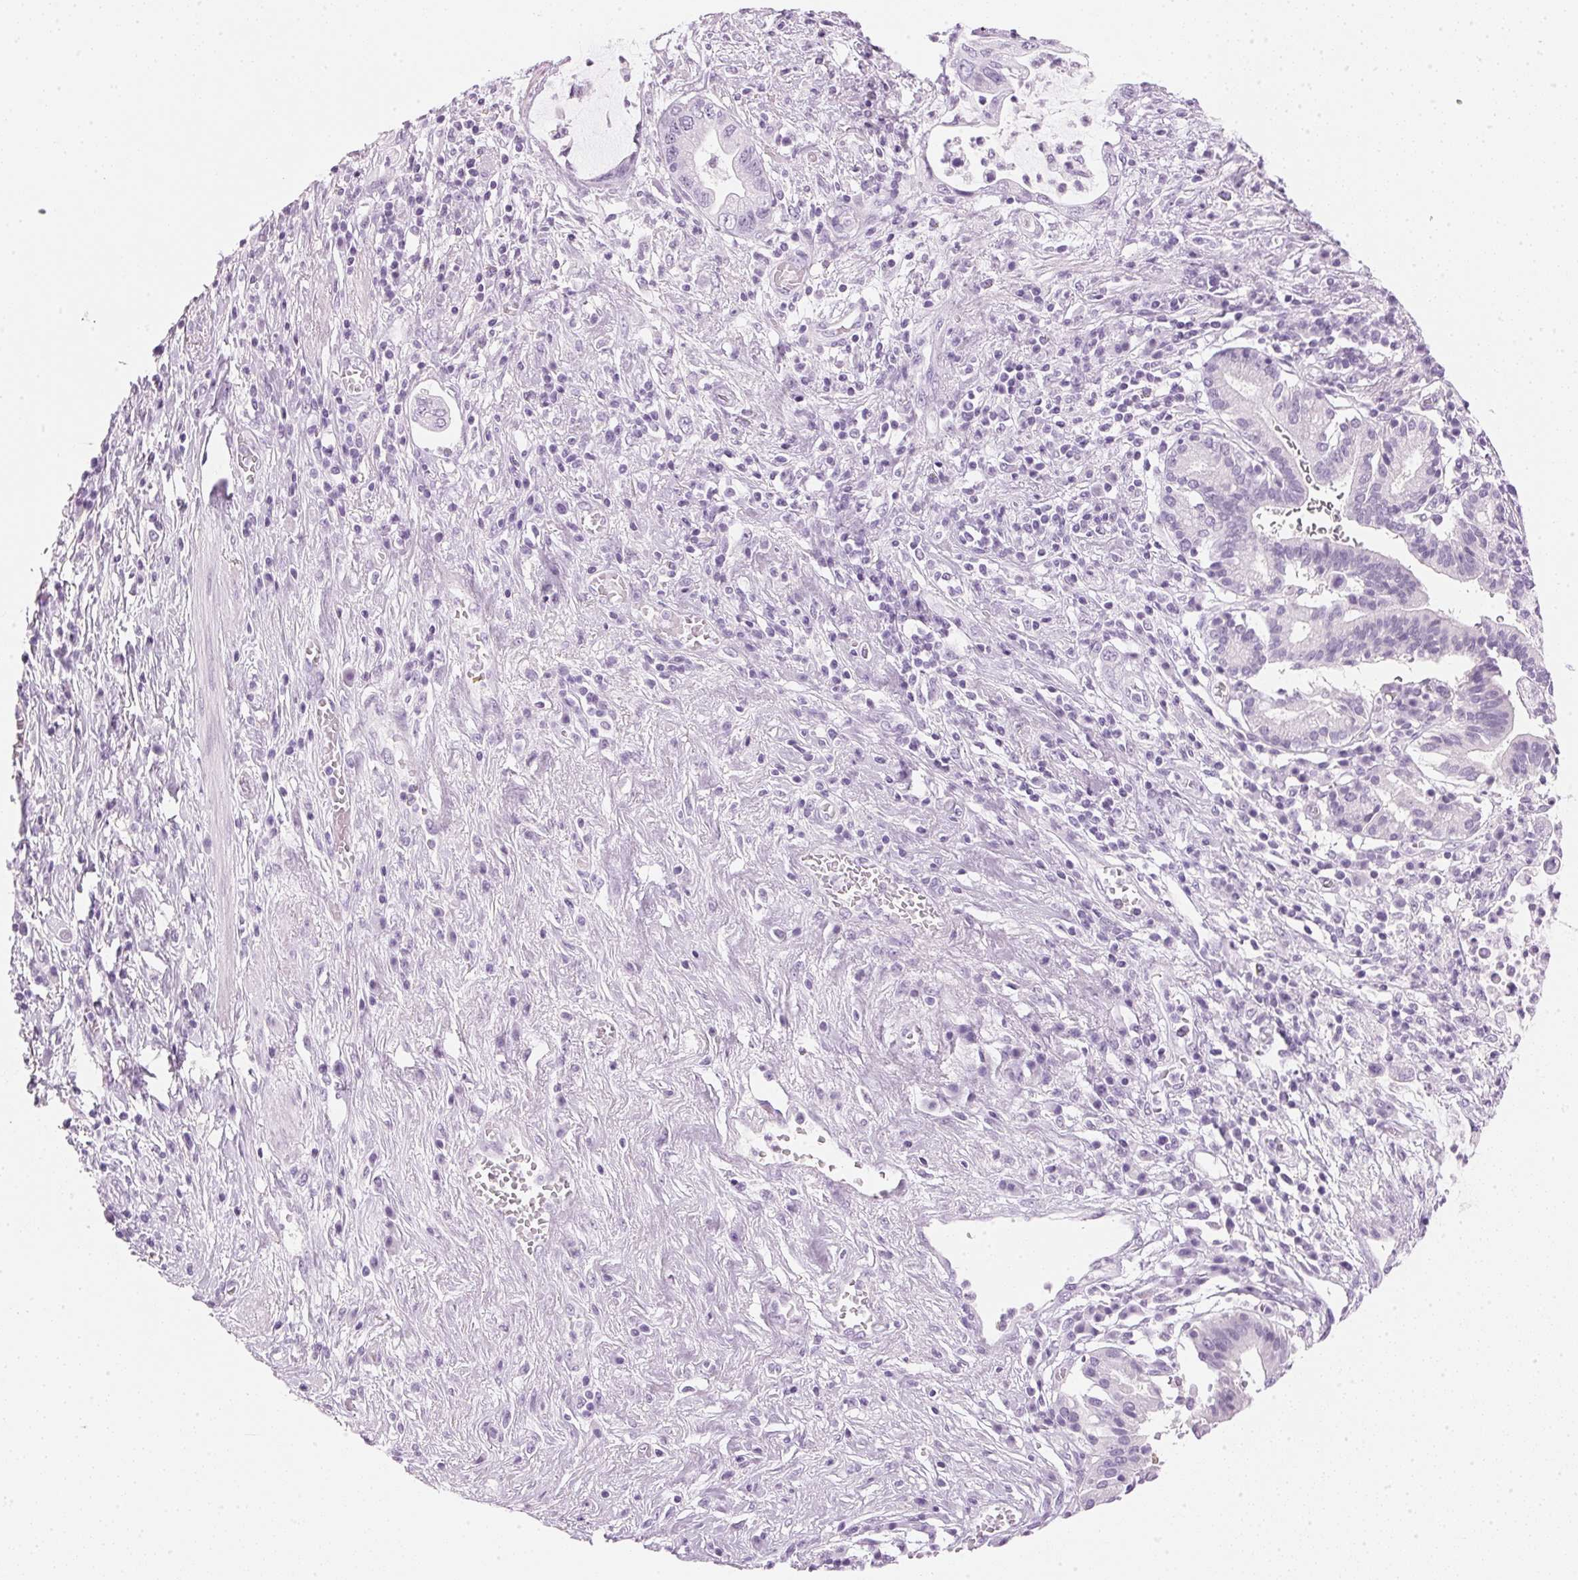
{"staining": {"intensity": "negative", "quantity": "none", "location": "none"}, "tissue": "pancreatic cancer", "cell_type": "Tumor cells", "image_type": "cancer", "snomed": [{"axis": "morphology", "description": "Adenocarcinoma, NOS"}, {"axis": "topography", "description": "Pancreas"}], "caption": "Tumor cells are negative for brown protein staining in pancreatic cancer. The staining is performed using DAB (3,3'-diaminobenzidine) brown chromogen with nuclei counter-stained in using hematoxylin.", "gene": "IGFBP1", "patient": {"sex": "female", "age": 72}}